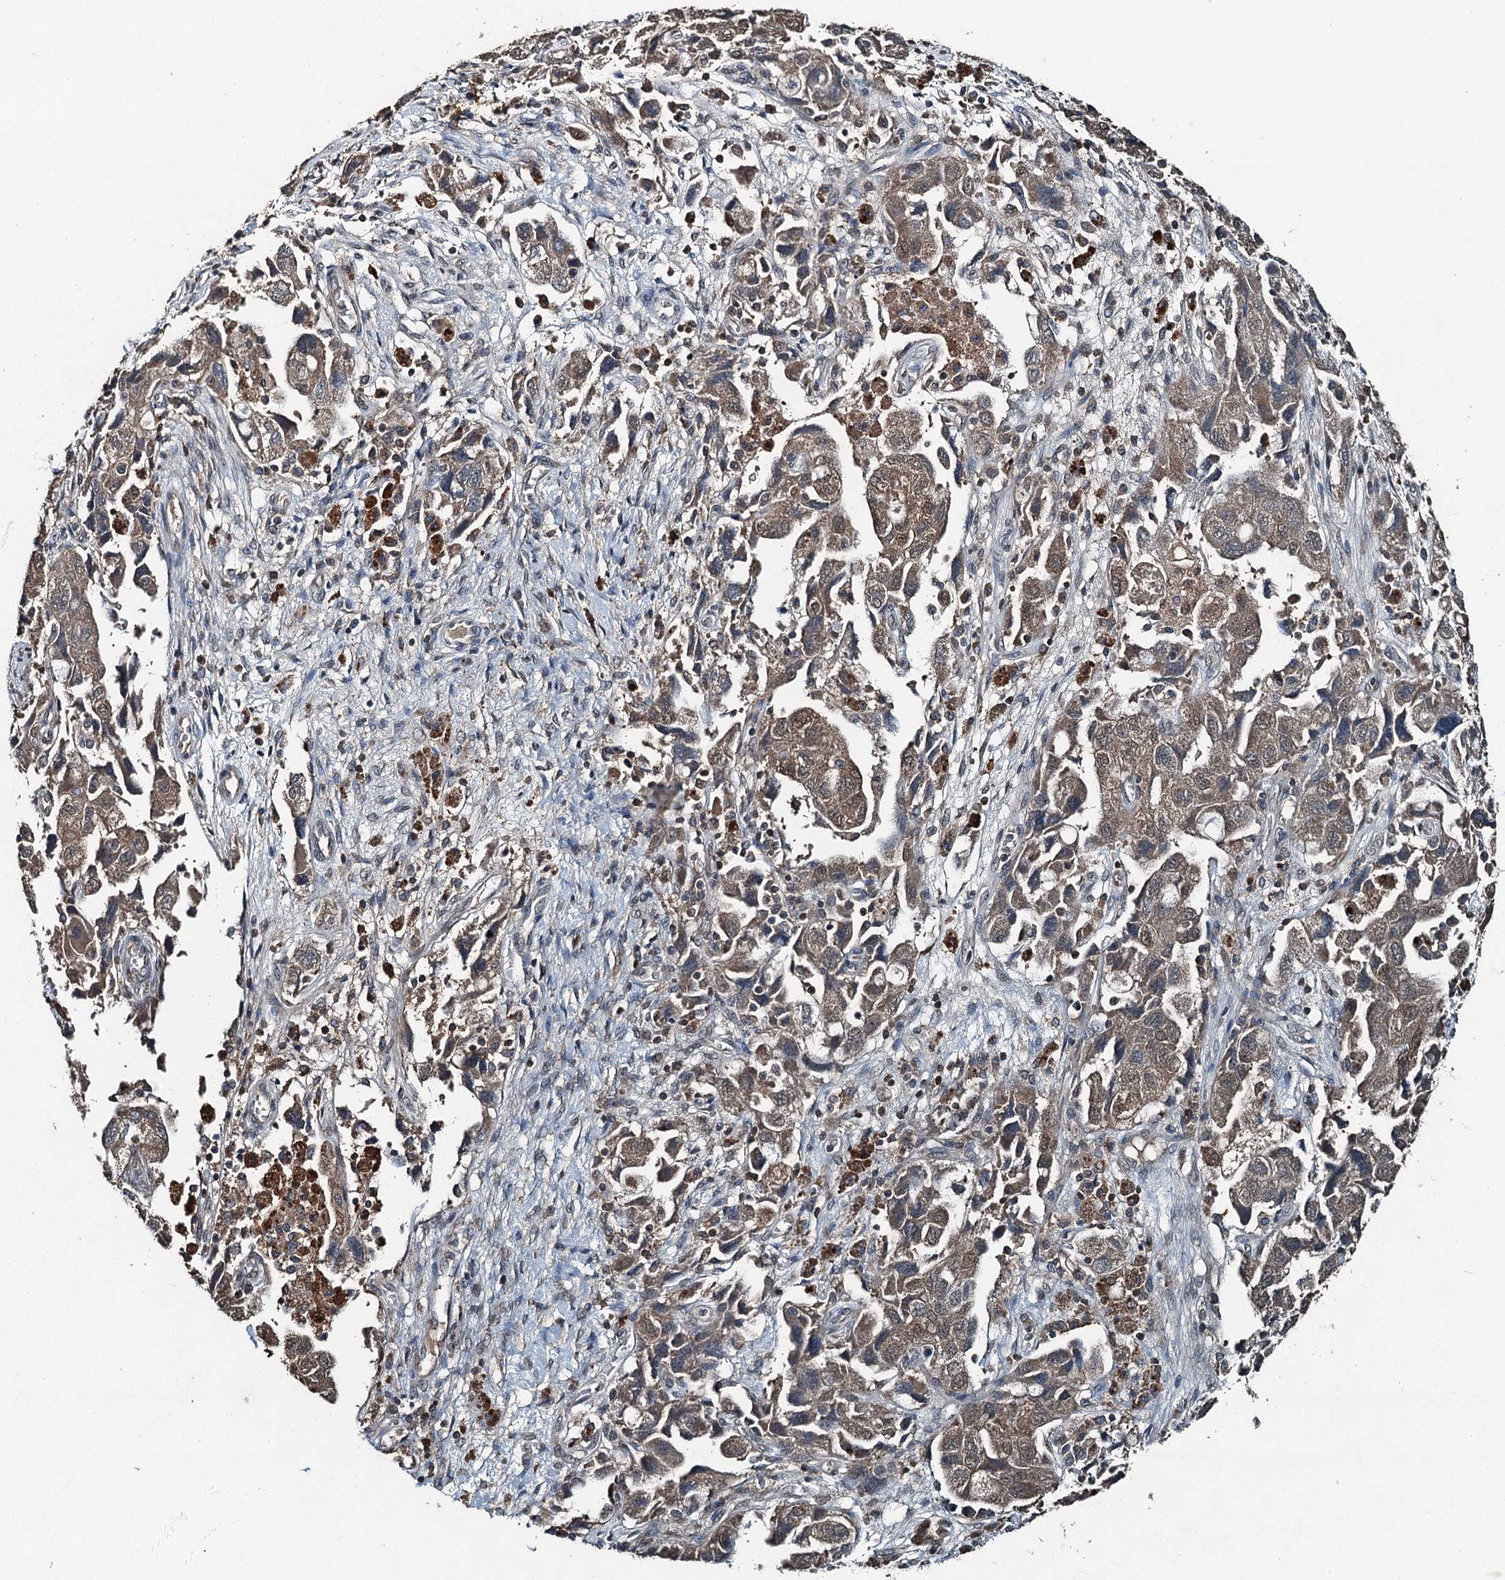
{"staining": {"intensity": "weak", "quantity": ">75%", "location": "cytoplasmic/membranous"}, "tissue": "ovarian cancer", "cell_type": "Tumor cells", "image_type": "cancer", "snomed": [{"axis": "morphology", "description": "Carcinoma, NOS"}, {"axis": "morphology", "description": "Cystadenocarcinoma, serous, NOS"}, {"axis": "topography", "description": "Ovary"}], "caption": "The image reveals immunohistochemical staining of ovarian serous cystadenocarcinoma. There is weak cytoplasmic/membranous staining is appreciated in about >75% of tumor cells. The protein of interest is shown in brown color, while the nuclei are stained blue.", "gene": "TCTN1", "patient": {"sex": "female", "age": 69}}